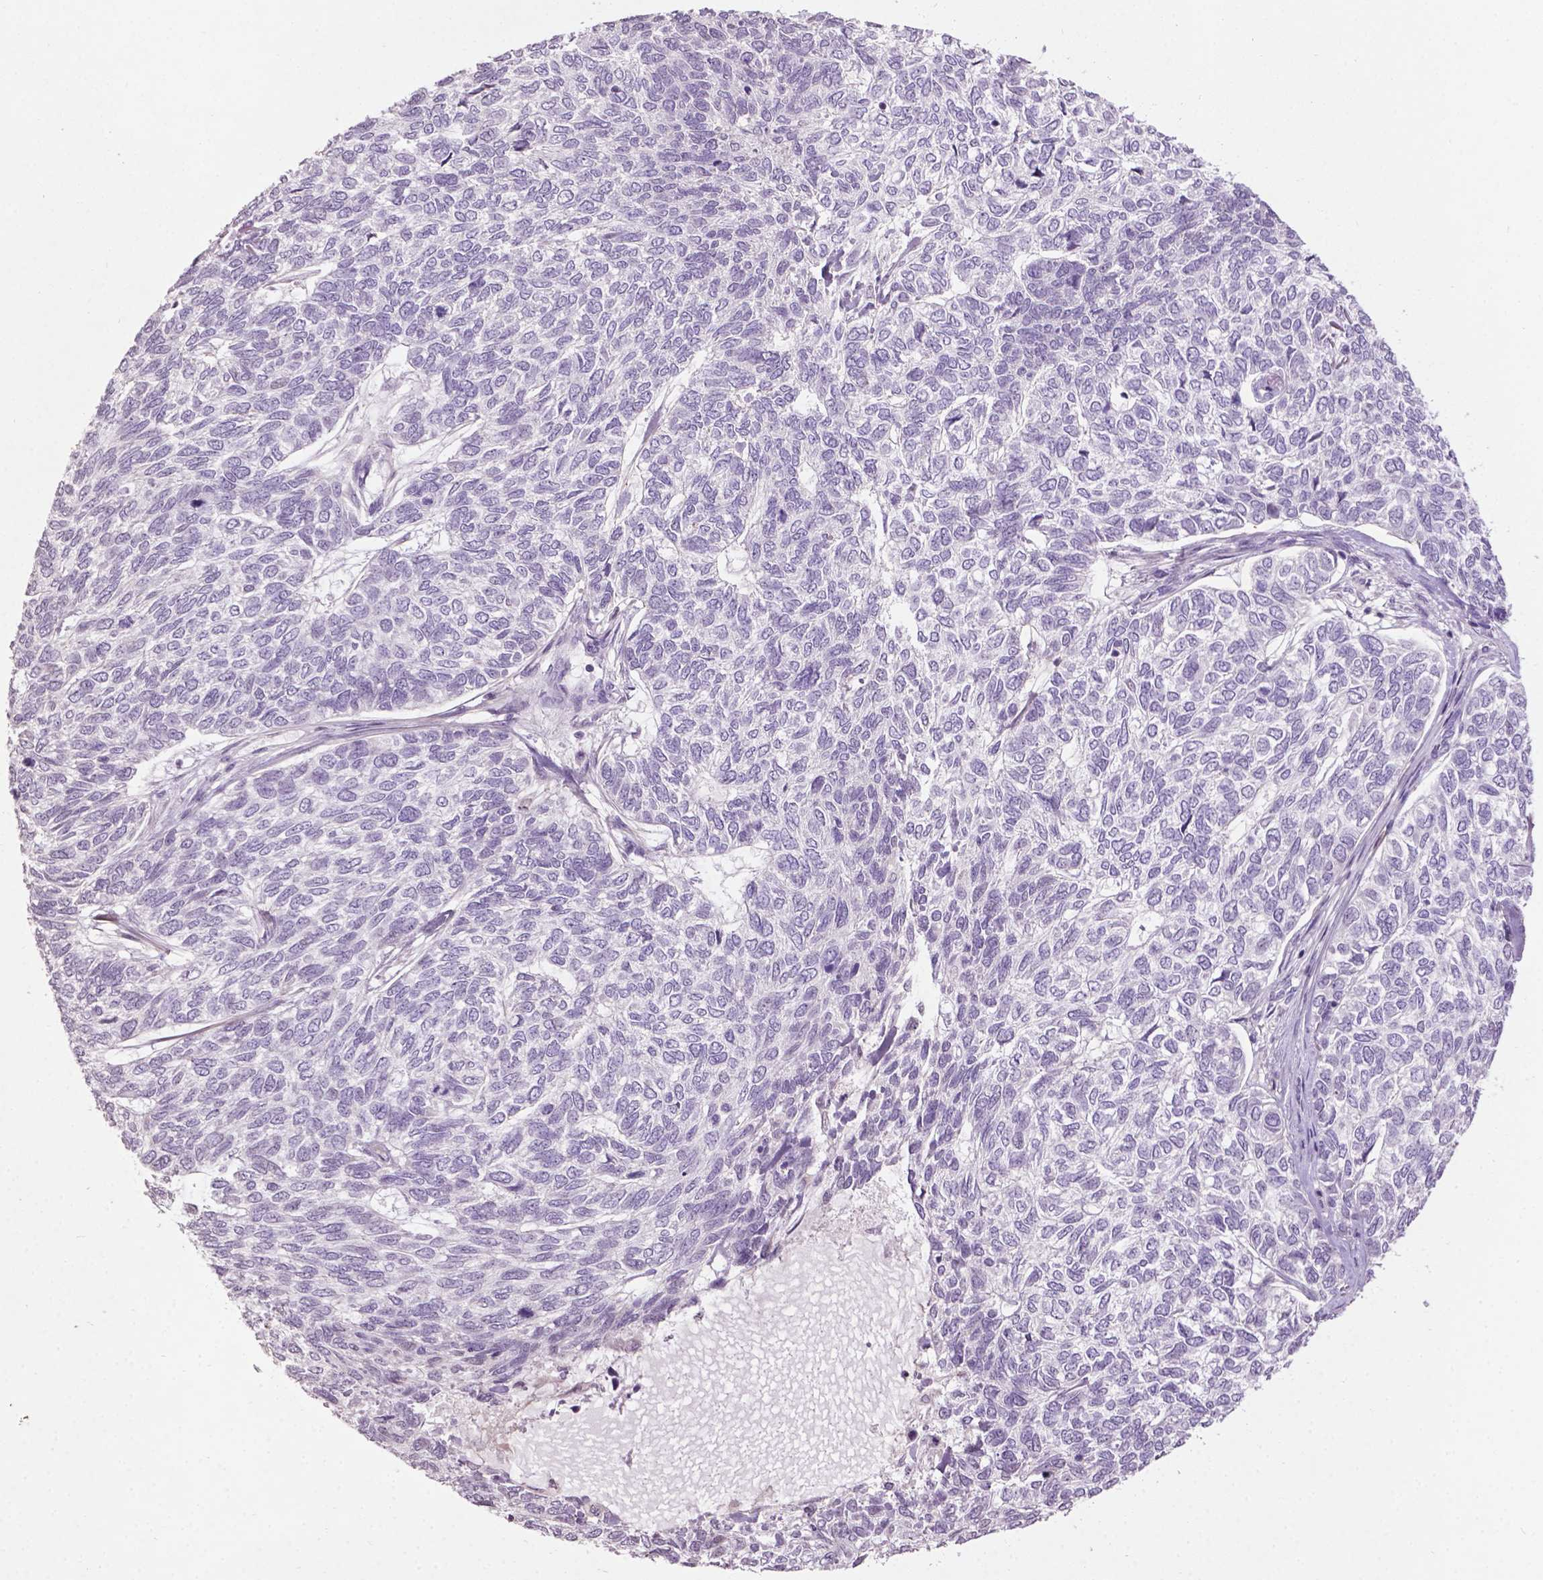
{"staining": {"intensity": "negative", "quantity": "none", "location": "none"}, "tissue": "skin cancer", "cell_type": "Tumor cells", "image_type": "cancer", "snomed": [{"axis": "morphology", "description": "Basal cell carcinoma"}, {"axis": "topography", "description": "Skin"}], "caption": "Immunohistochemistry (IHC) photomicrograph of skin cancer stained for a protein (brown), which shows no expression in tumor cells. The staining was performed using DAB (3,3'-diaminobenzidine) to visualize the protein expression in brown, while the nuclei were stained in blue with hematoxylin (Magnification: 20x).", "gene": "NTNG2", "patient": {"sex": "female", "age": 65}}